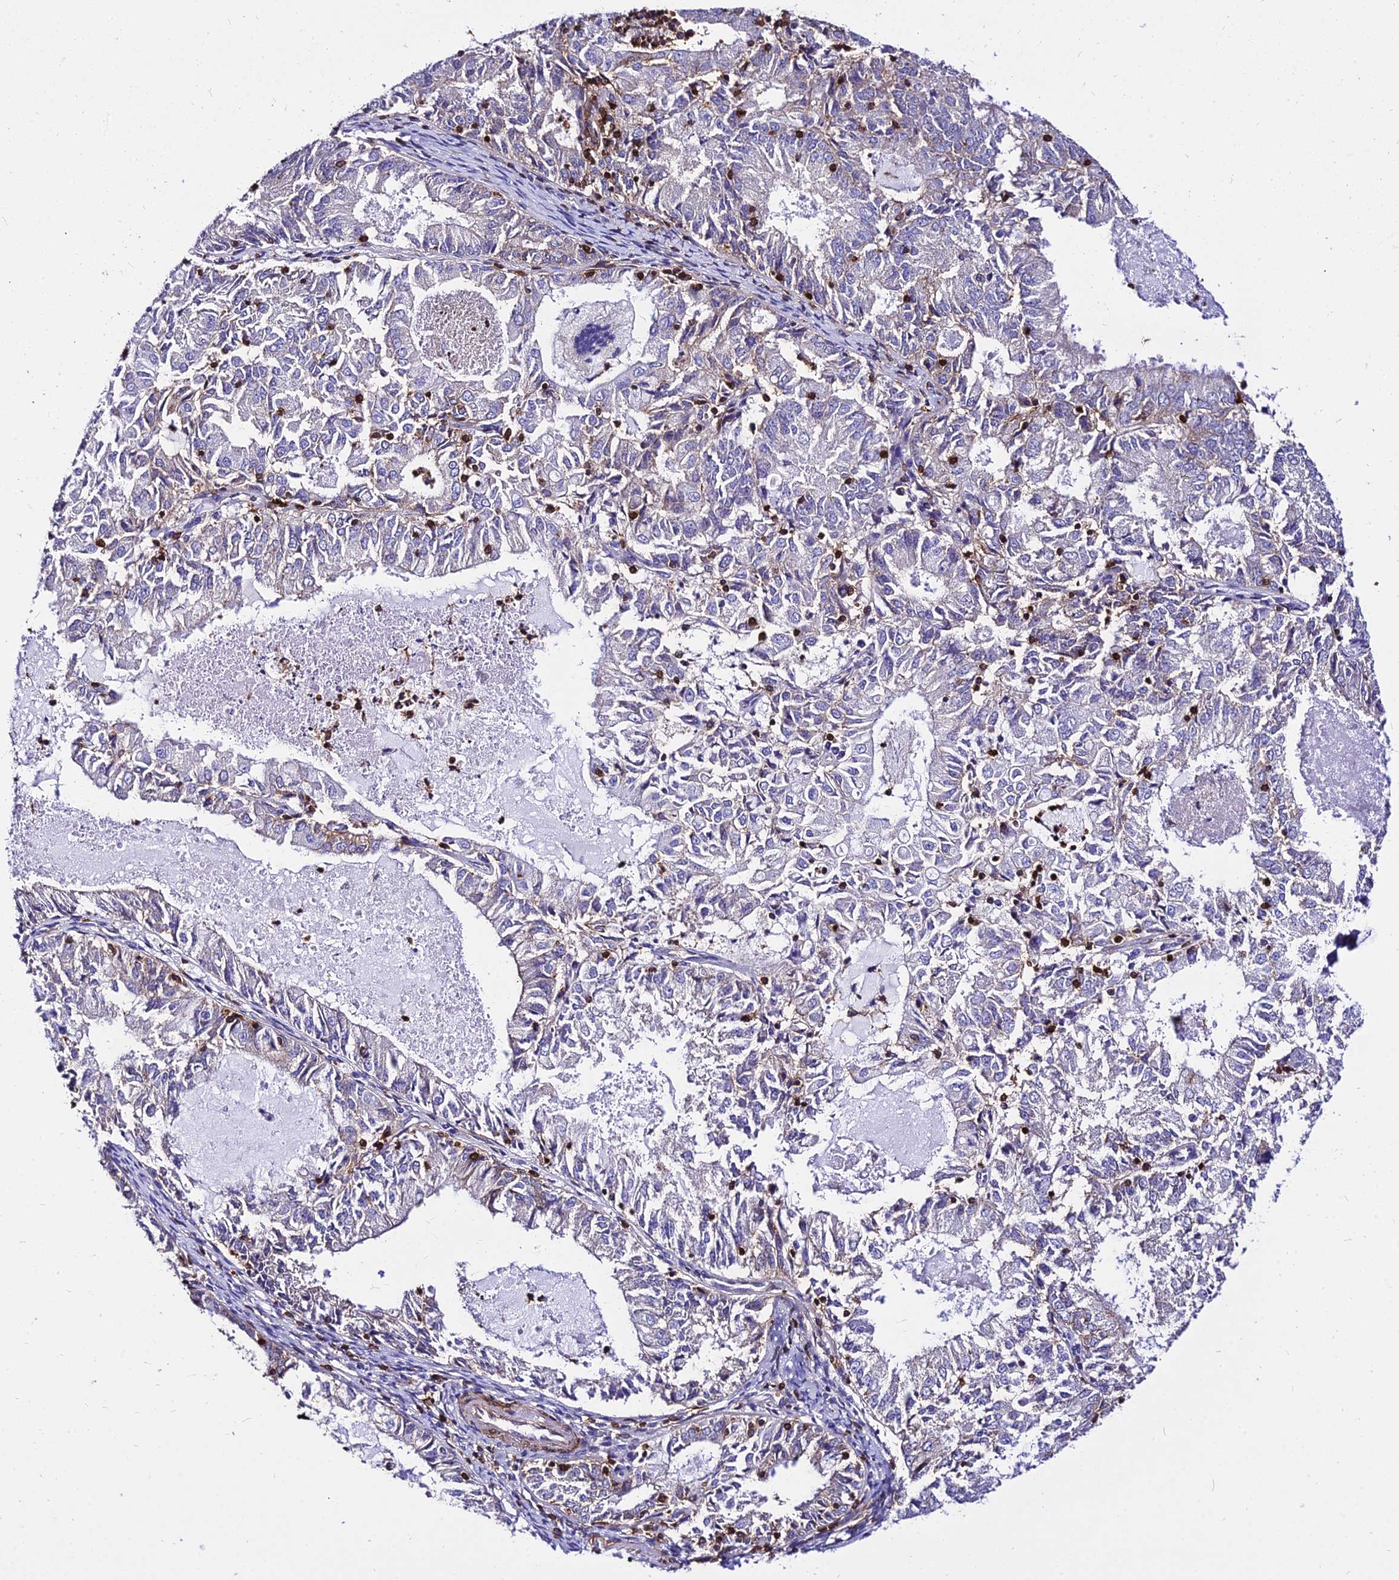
{"staining": {"intensity": "negative", "quantity": "none", "location": "none"}, "tissue": "endometrial cancer", "cell_type": "Tumor cells", "image_type": "cancer", "snomed": [{"axis": "morphology", "description": "Adenocarcinoma, NOS"}, {"axis": "topography", "description": "Endometrium"}], "caption": "The histopathology image reveals no staining of tumor cells in endometrial cancer.", "gene": "CSRP1", "patient": {"sex": "female", "age": 57}}